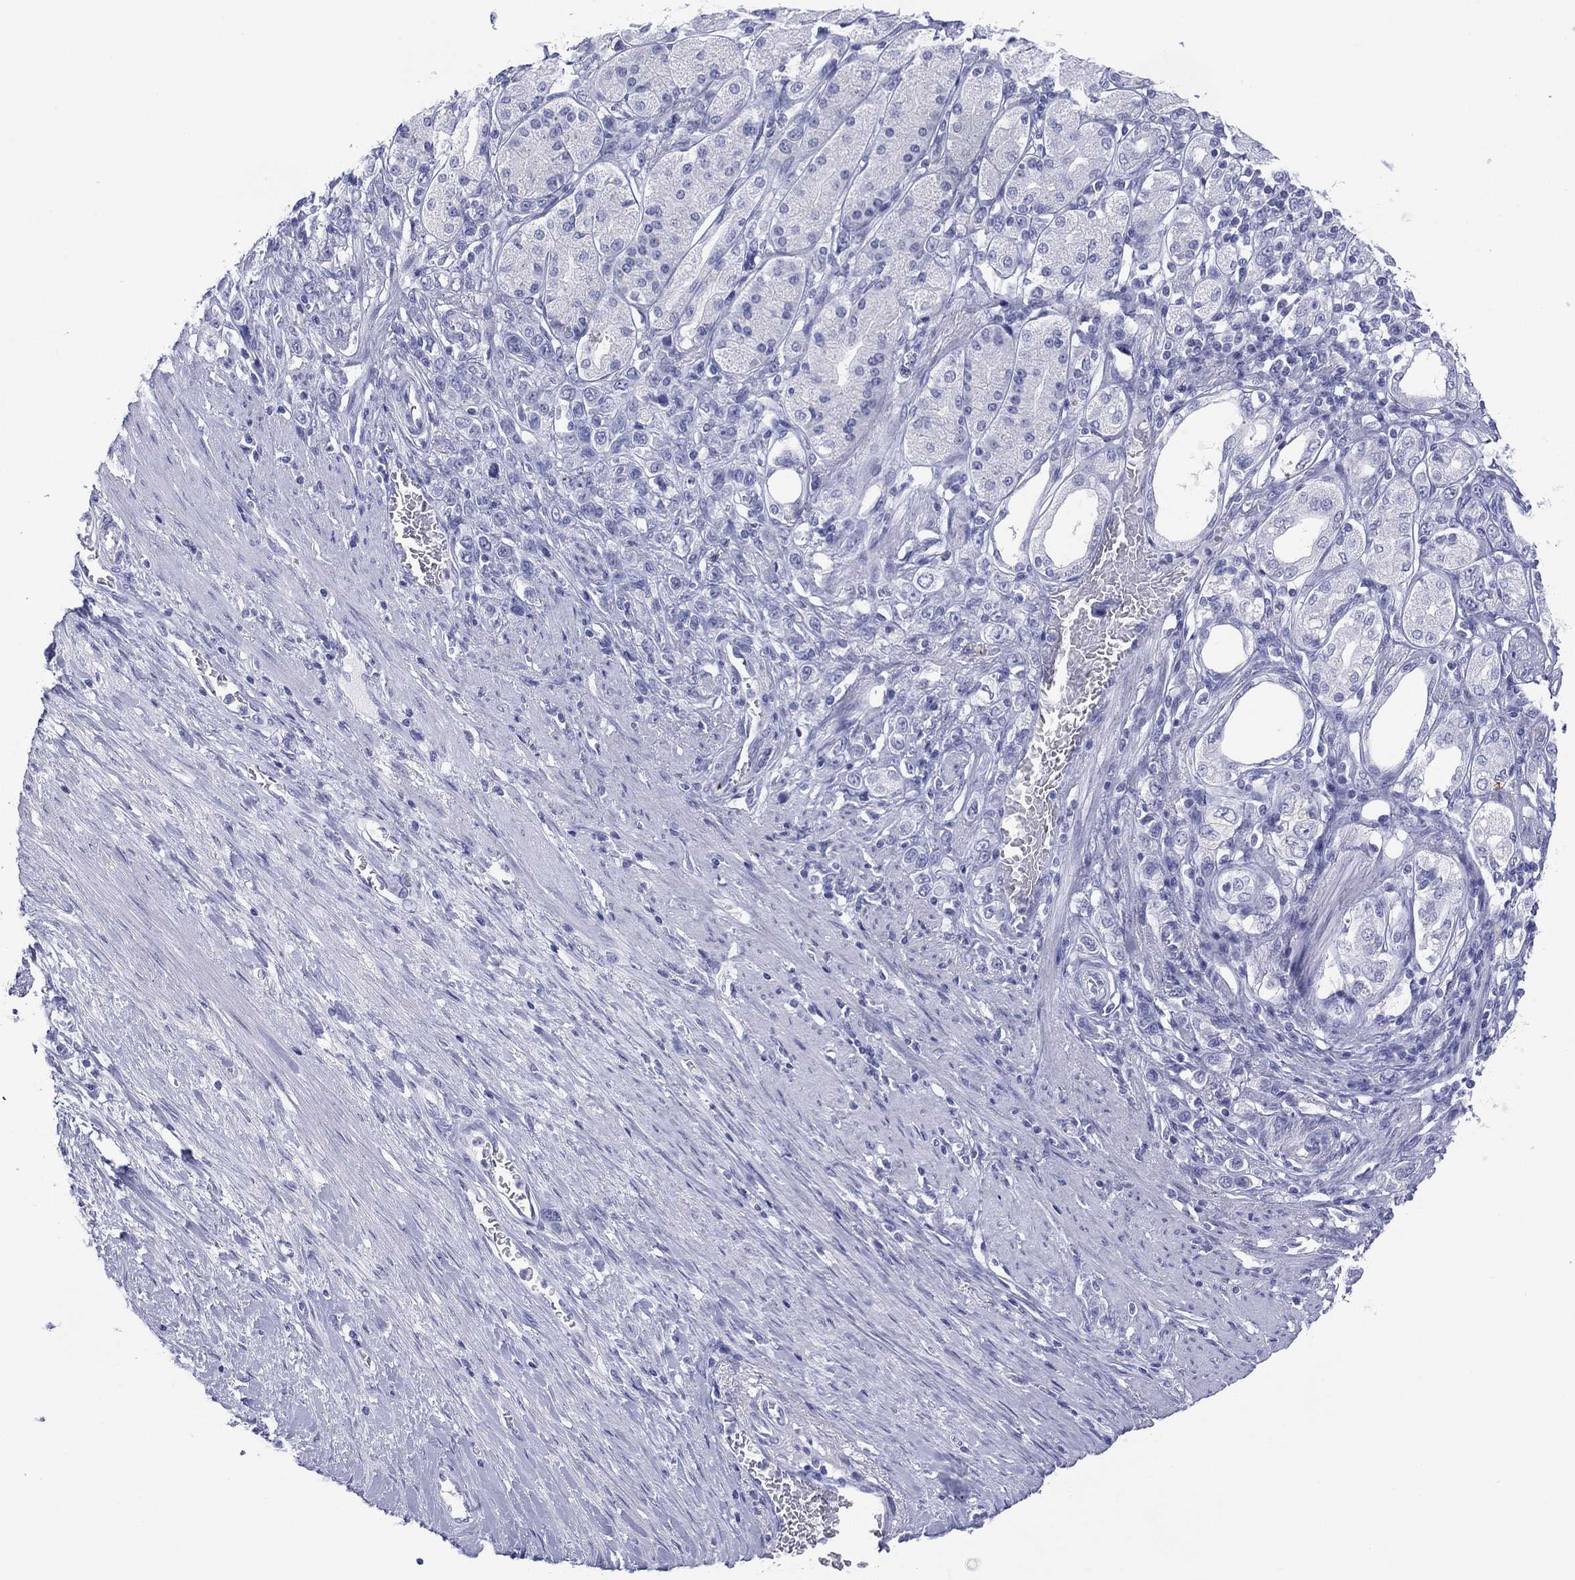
{"staining": {"intensity": "negative", "quantity": "none", "location": "none"}, "tissue": "stomach cancer", "cell_type": "Tumor cells", "image_type": "cancer", "snomed": [{"axis": "morphology", "description": "Normal tissue, NOS"}, {"axis": "morphology", "description": "Adenocarcinoma, NOS"}, {"axis": "morphology", "description": "Adenocarcinoma, High grade"}, {"axis": "topography", "description": "Stomach, upper"}, {"axis": "topography", "description": "Stomach"}], "caption": "Immunohistochemistry (IHC) of stomach adenocarcinoma demonstrates no expression in tumor cells.", "gene": "DSG1", "patient": {"sex": "female", "age": 65}}